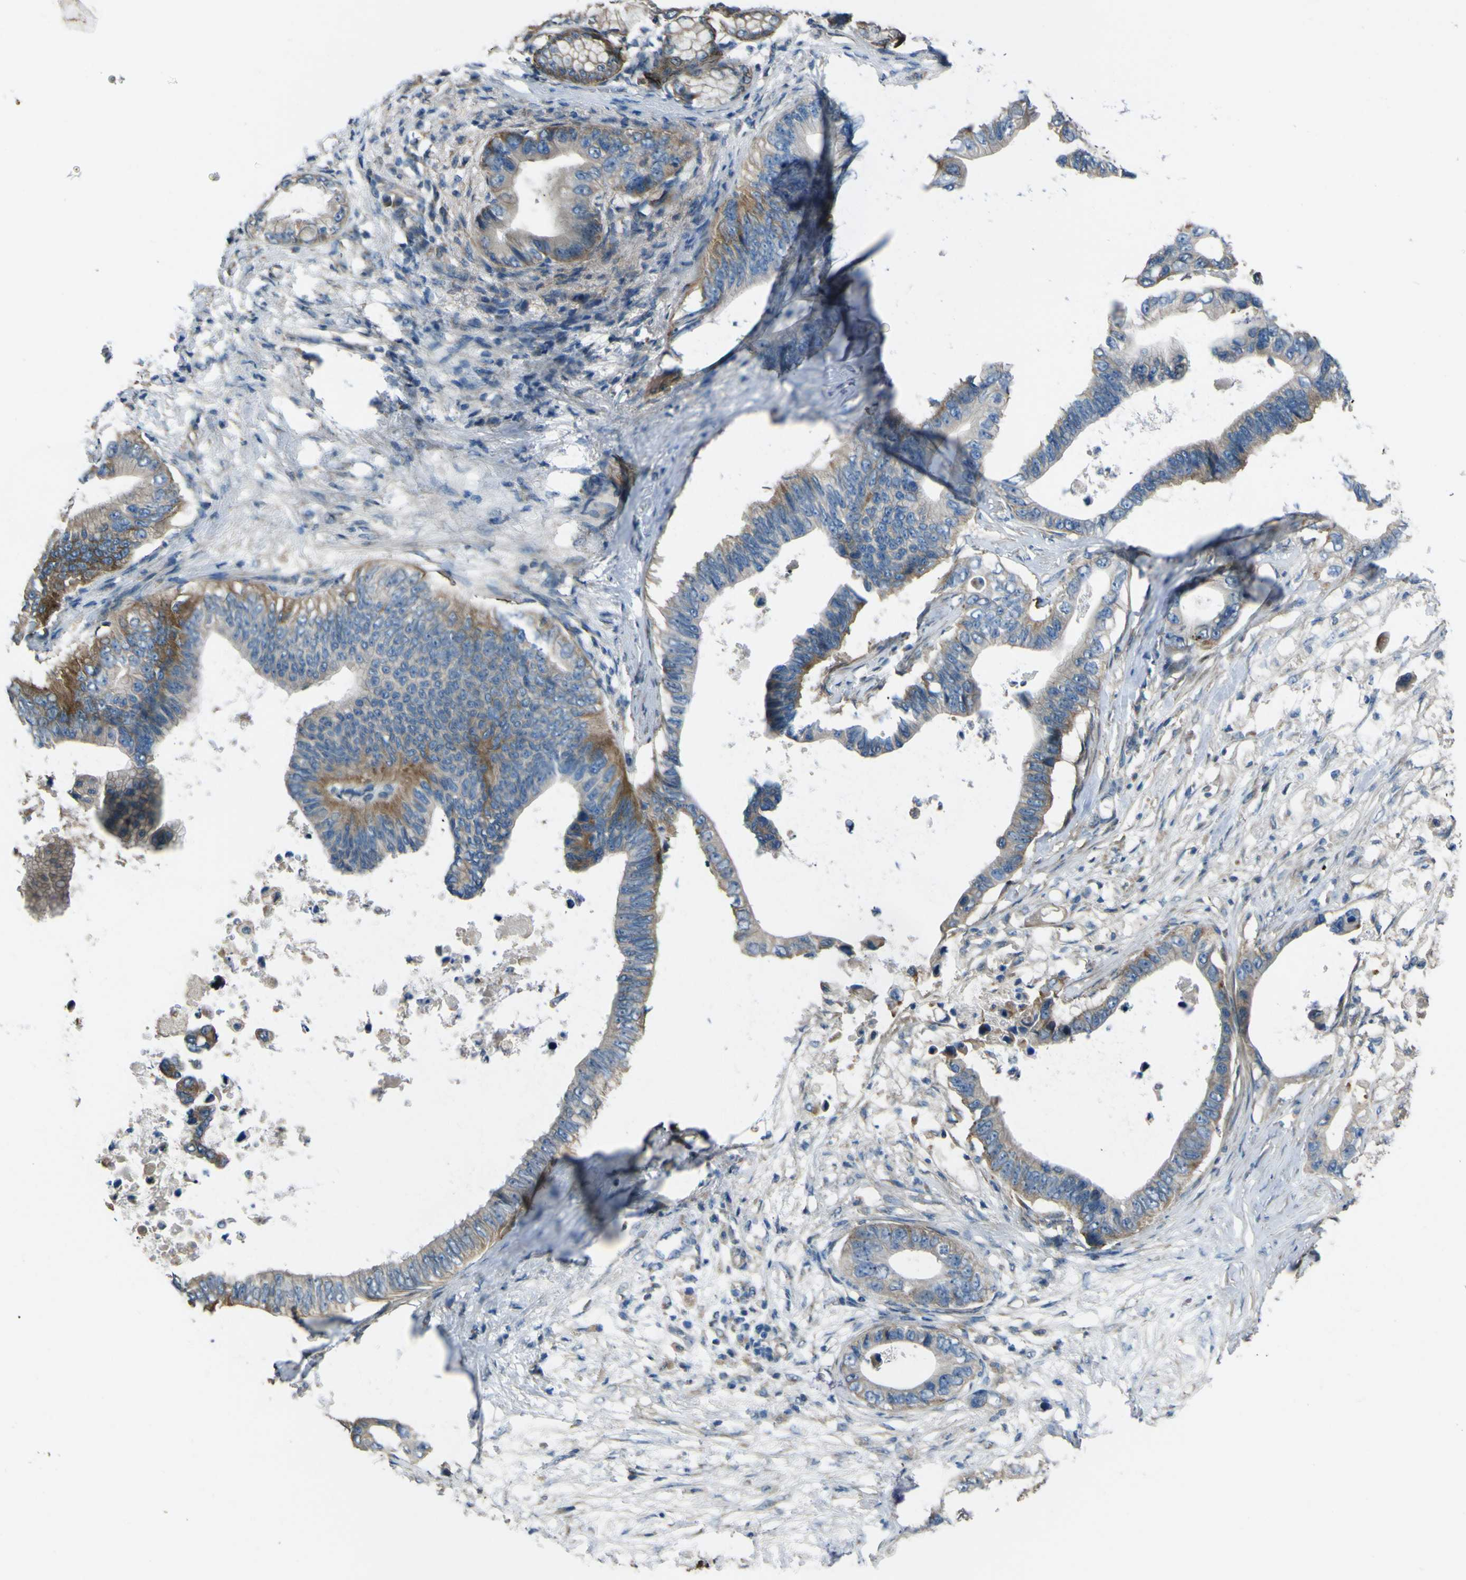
{"staining": {"intensity": "moderate", "quantity": "25%-75%", "location": "cytoplasmic/membranous"}, "tissue": "pancreatic cancer", "cell_type": "Tumor cells", "image_type": "cancer", "snomed": [{"axis": "morphology", "description": "Adenocarcinoma, NOS"}, {"axis": "topography", "description": "Pancreas"}], "caption": "IHC of pancreatic cancer exhibits medium levels of moderate cytoplasmic/membranous expression in about 25%-75% of tumor cells.", "gene": "NAALADL2", "patient": {"sex": "male", "age": 77}}